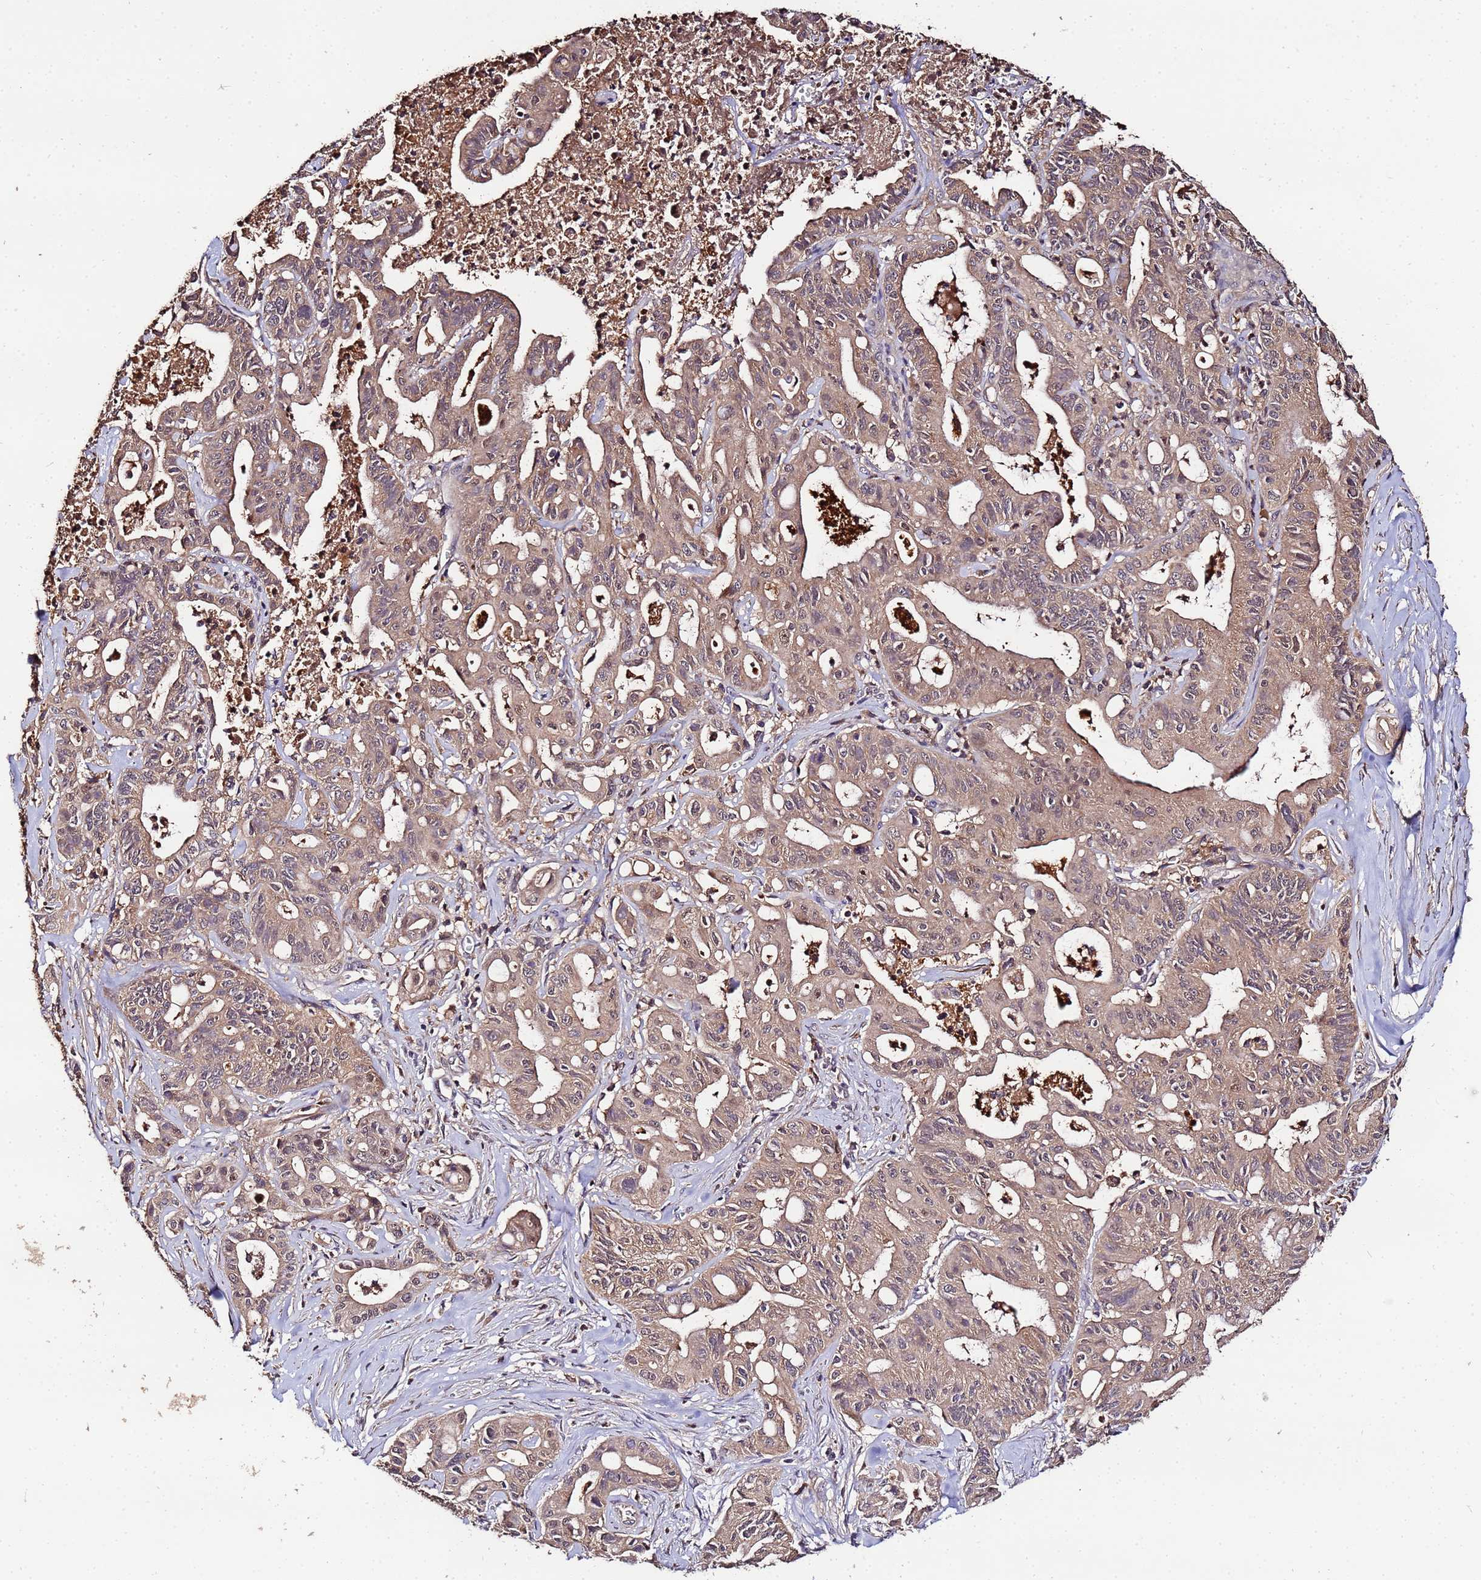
{"staining": {"intensity": "moderate", "quantity": ">75%", "location": "cytoplasmic/membranous"}, "tissue": "ovarian cancer", "cell_type": "Tumor cells", "image_type": "cancer", "snomed": [{"axis": "morphology", "description": "Cystadenocarcinoma, mucinous, NOS"}, {"axis": "topography", "description": "Ovary"}], "caption": "Brown immunohistochemical staining in ovarian cancer demonstrates moderate cytoplasmic/membranous positivity in approximately >75% of tumor cells.", "gene": "MTERF1", "patient": {"sex": "female", "age": 70}}